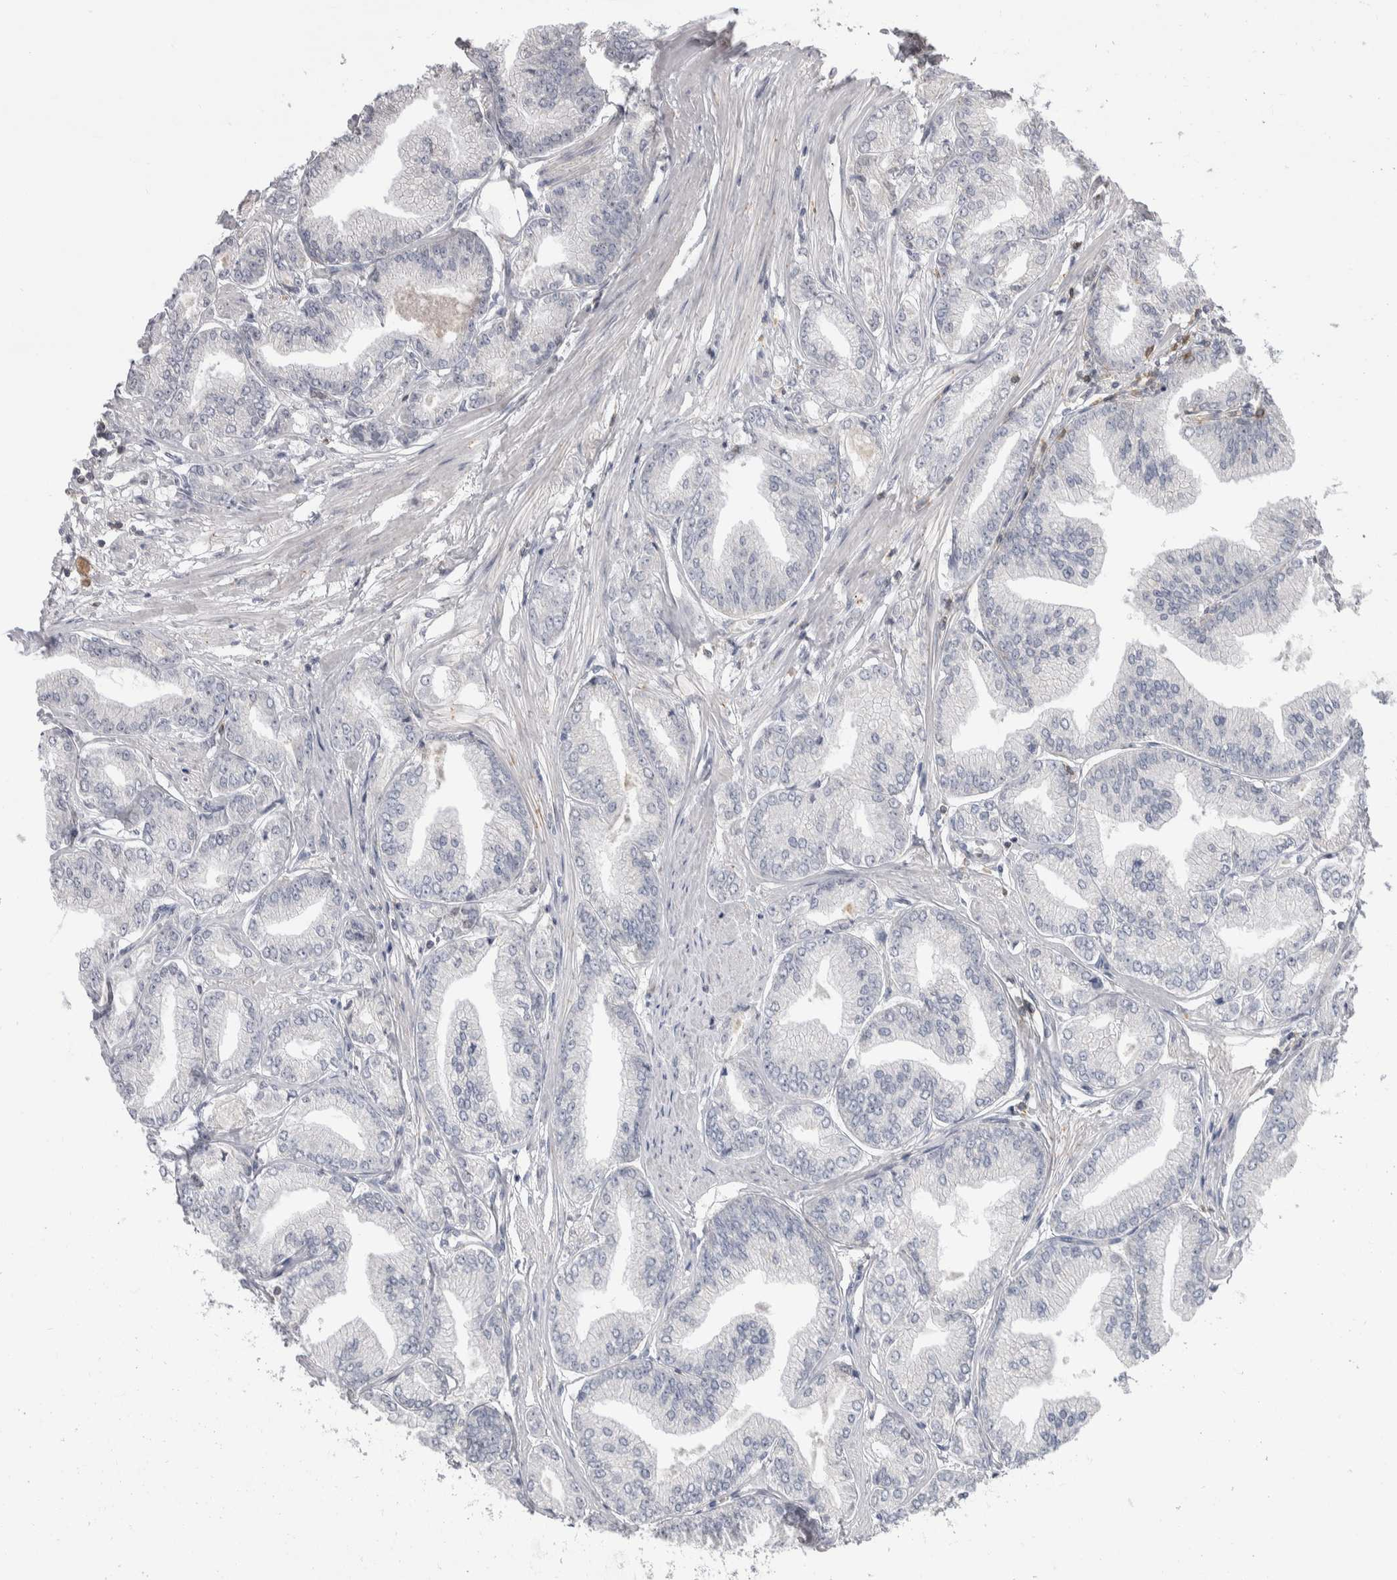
{"staining": {"intensity": "negative", "quantity": "none", "location": "none"}, "tissue": "prostate cancer", "cell_type": "Tumor cells", "image_type": "cancer", "snomed": [{"axis": "morphology", "description": "Adenocarcinoma, Low grade"}, {"axis": "topography", "description": "Prostate"}], "caption": "DAB immunohistochemical staining of human low-grade adenocarcinoma (prostate) reveals no significant positivity in tumor cells.", "gene": "CEP295NL", "patient": {"sex": "male", "age": 52}}